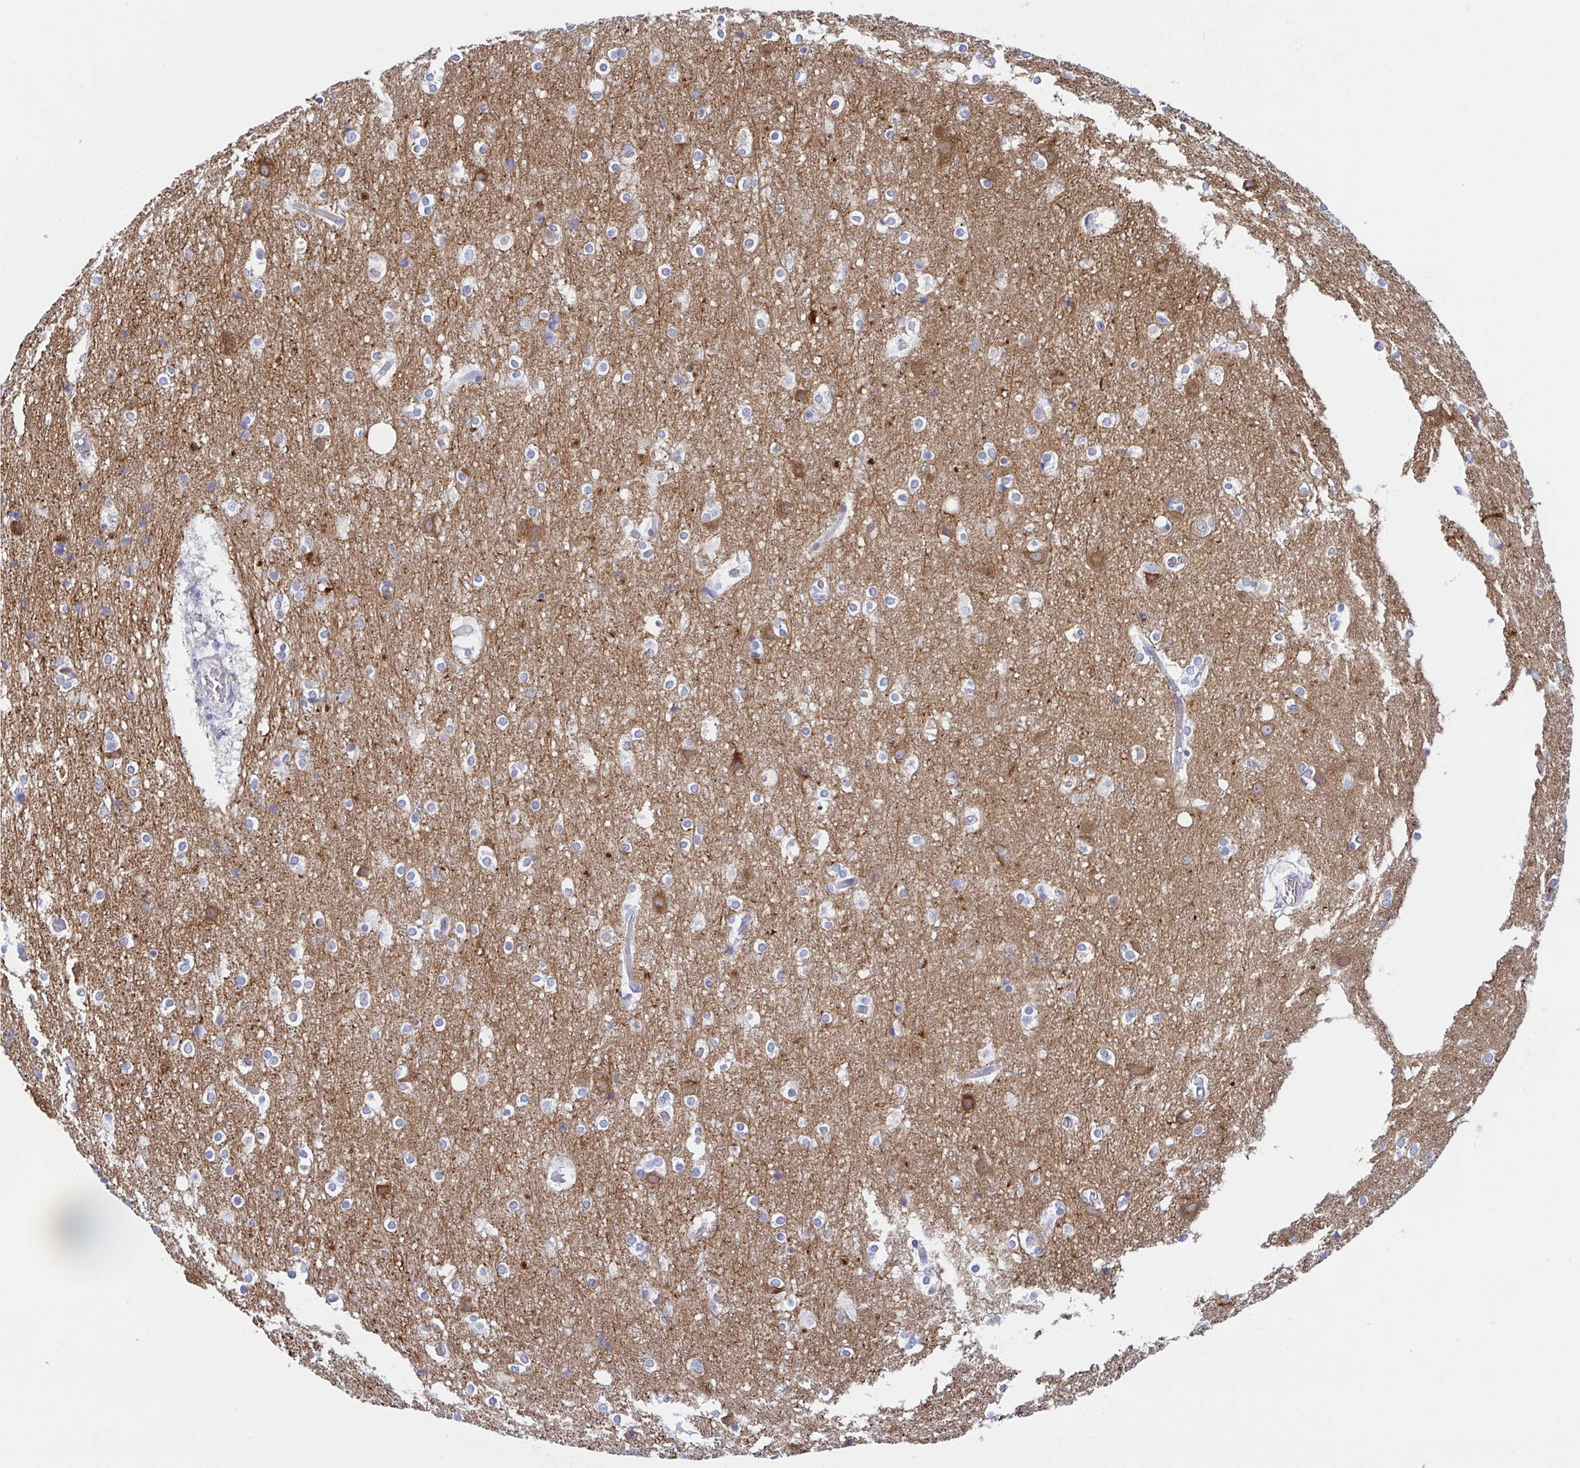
{"staining": {"intensity": "negative", "quantity": "none", "location": "none"}, "tissue": "cerebral cortex", "cell_type": "Endothelial cells", "image_type": "normal", "snomed": [{"axis": "morphology", "description": "Normal tissue, NOS"}, {"axis": "topography", "description": "Cerebral cortex"}], "caption": "The histopathology image shows no significant expression in endothelial cells of cerebral cortex.", "gene": "DYNC1I1", "patient": {"sex": "female", "age": 52}}